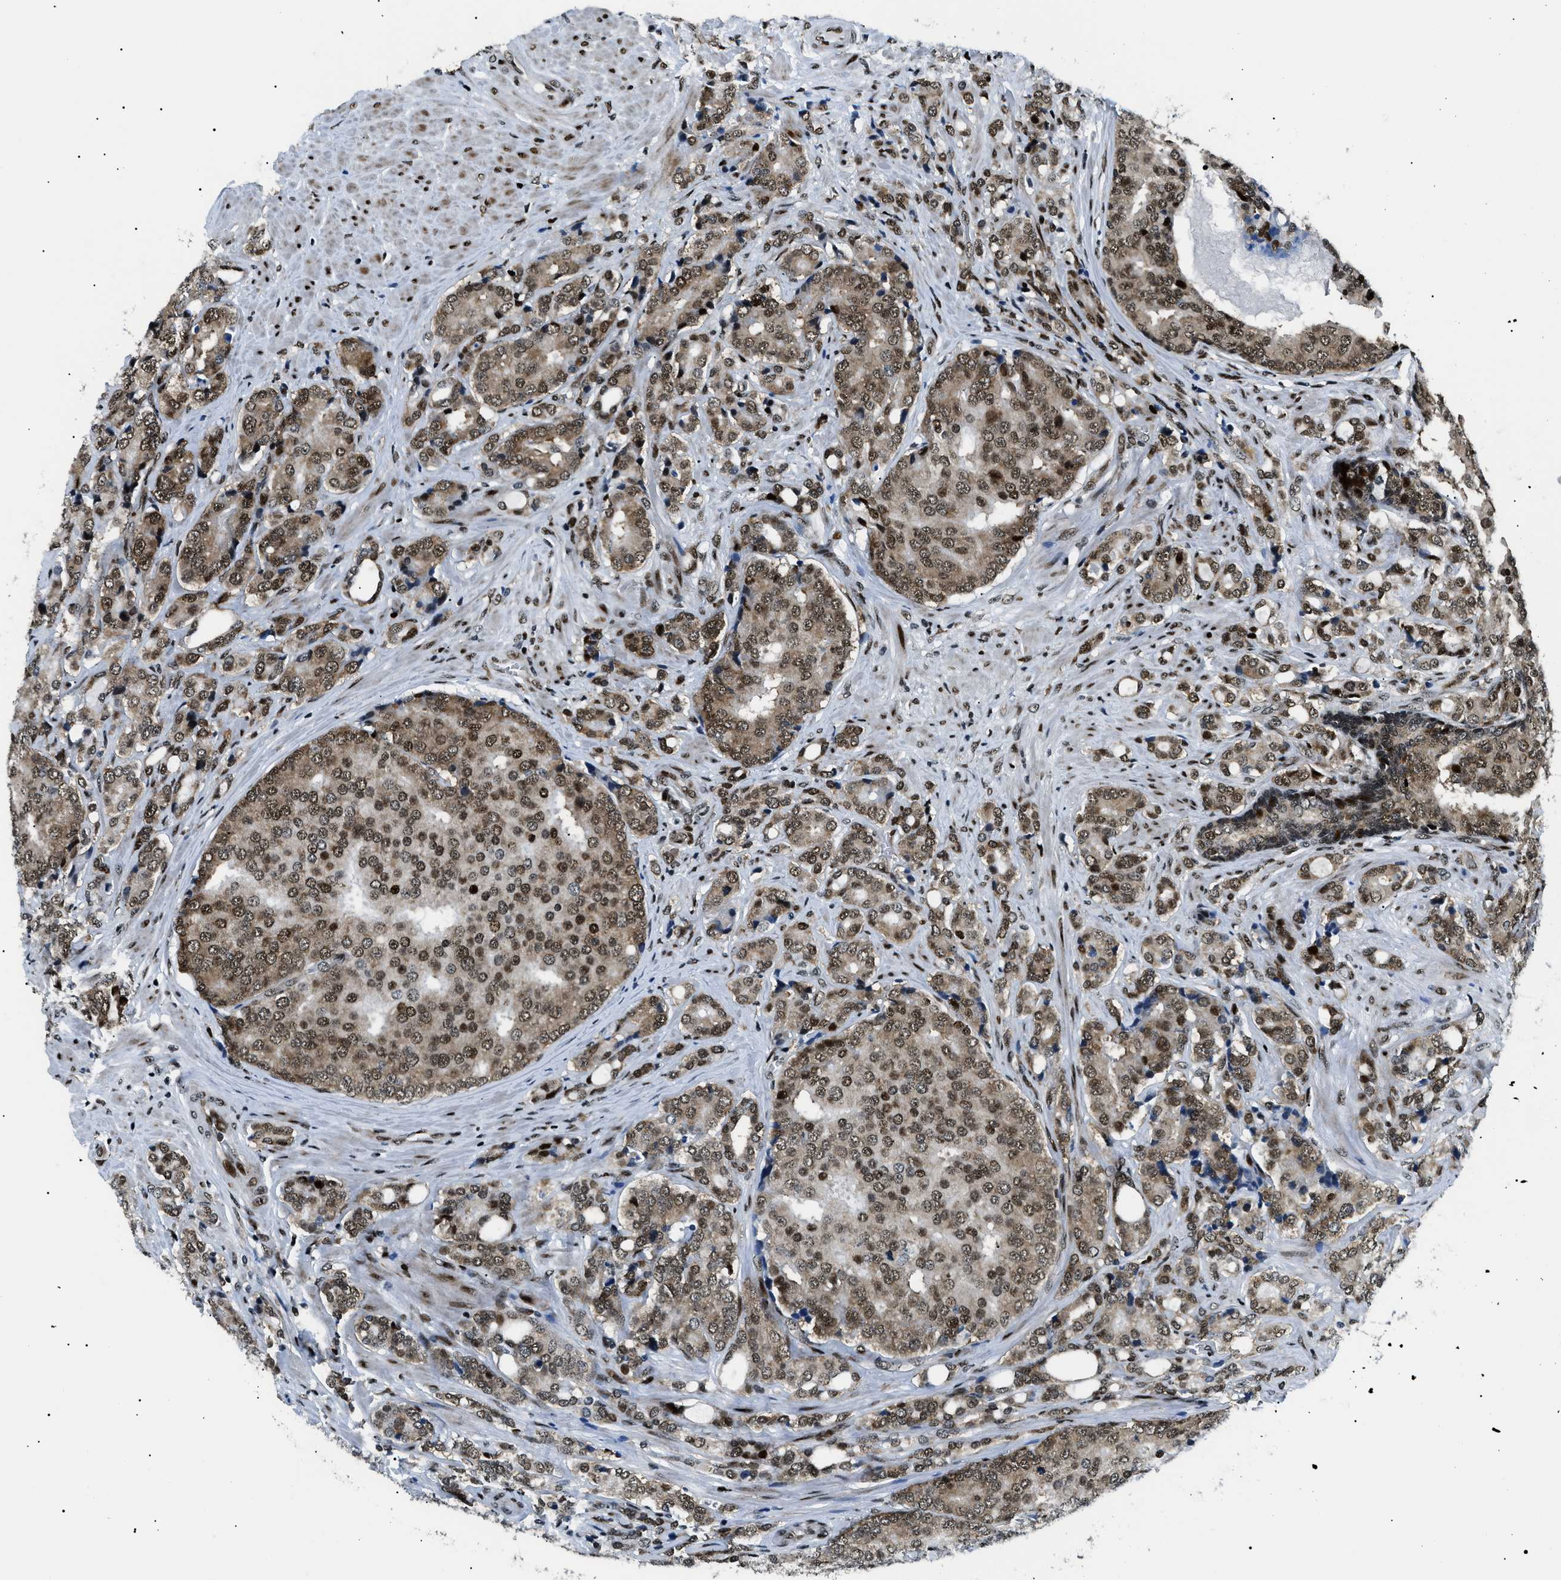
{"staining": {"intensity": "moderate", "quantity": ">75%", "location": "nuclear"}, "tissue": "prostate cancer", "cell_type": "Tumor cells", "image_type": "cancer", "snomed": [{"axis": "morphology", "description": "Adenocarcinoma, High grade"}, {"axis": "topography", "description": "Prostate"}], "caption": "There is medium levels of moderate nuclear positivity in tumor cells of prostate cancer (high-grade adenocarcinoma), as demonstrated by immunohistochemical staining (brown color).", "gene": "HNRNPK", "patient": {"sex": "male", "age": 50}}